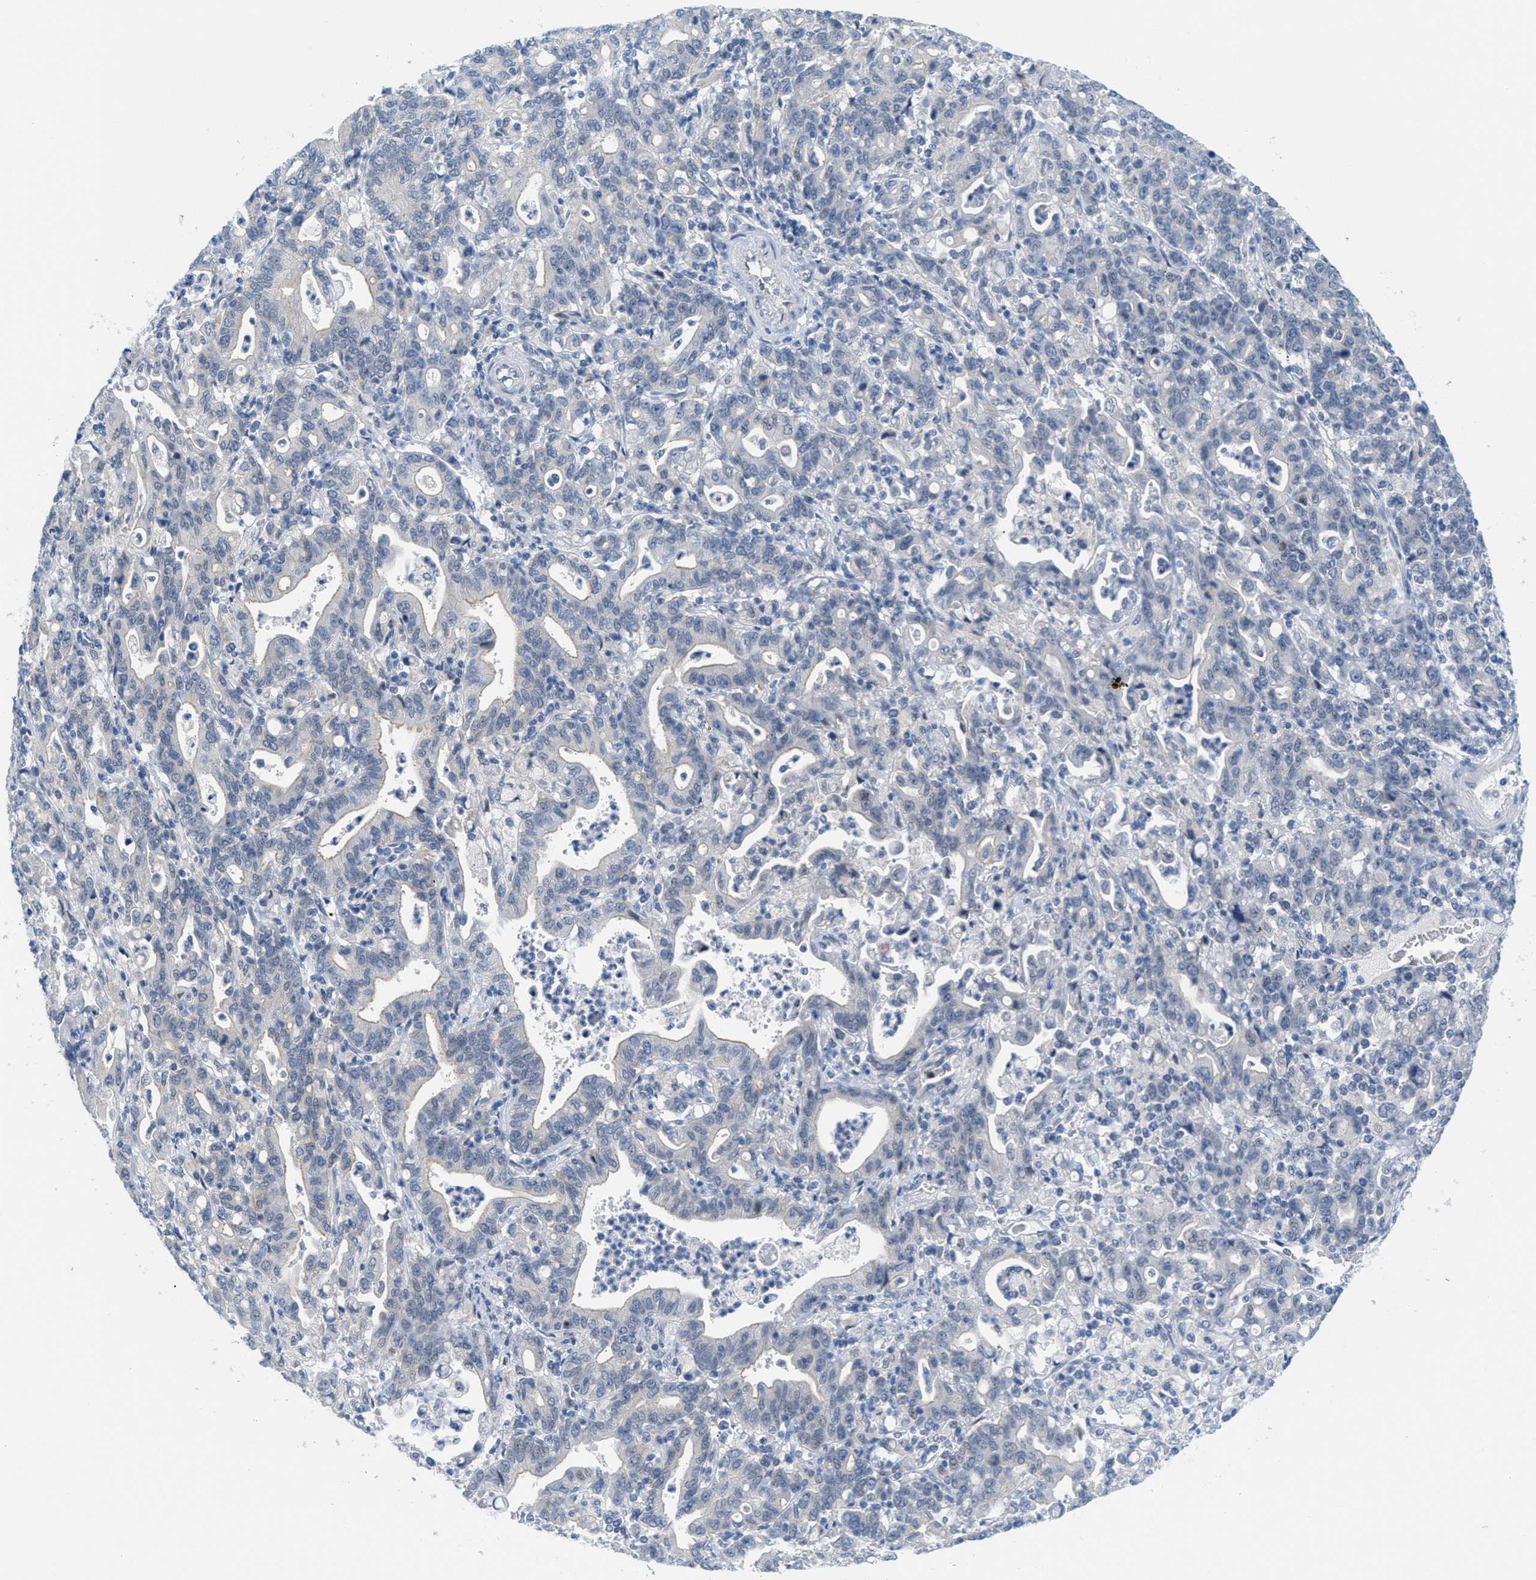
{"staining": {"intensity": "negative", "quantity": "none", "location": "none"}, "tissue": "stomach cancer", "cell_type": "Tumor cells", "image_type": "cancer", "snomed": [{"axis": "morphology", "description": "Adenocarcinoma, NOS"}, {"axis": "topography", "description": "Stomach, upper"}], "caption": "A photomicrograph of human stomach adenocarcinoma is negative for staining in tumor cells.", "gene": "WIPI2", "patient": {"sex": "male", "age": 69}}